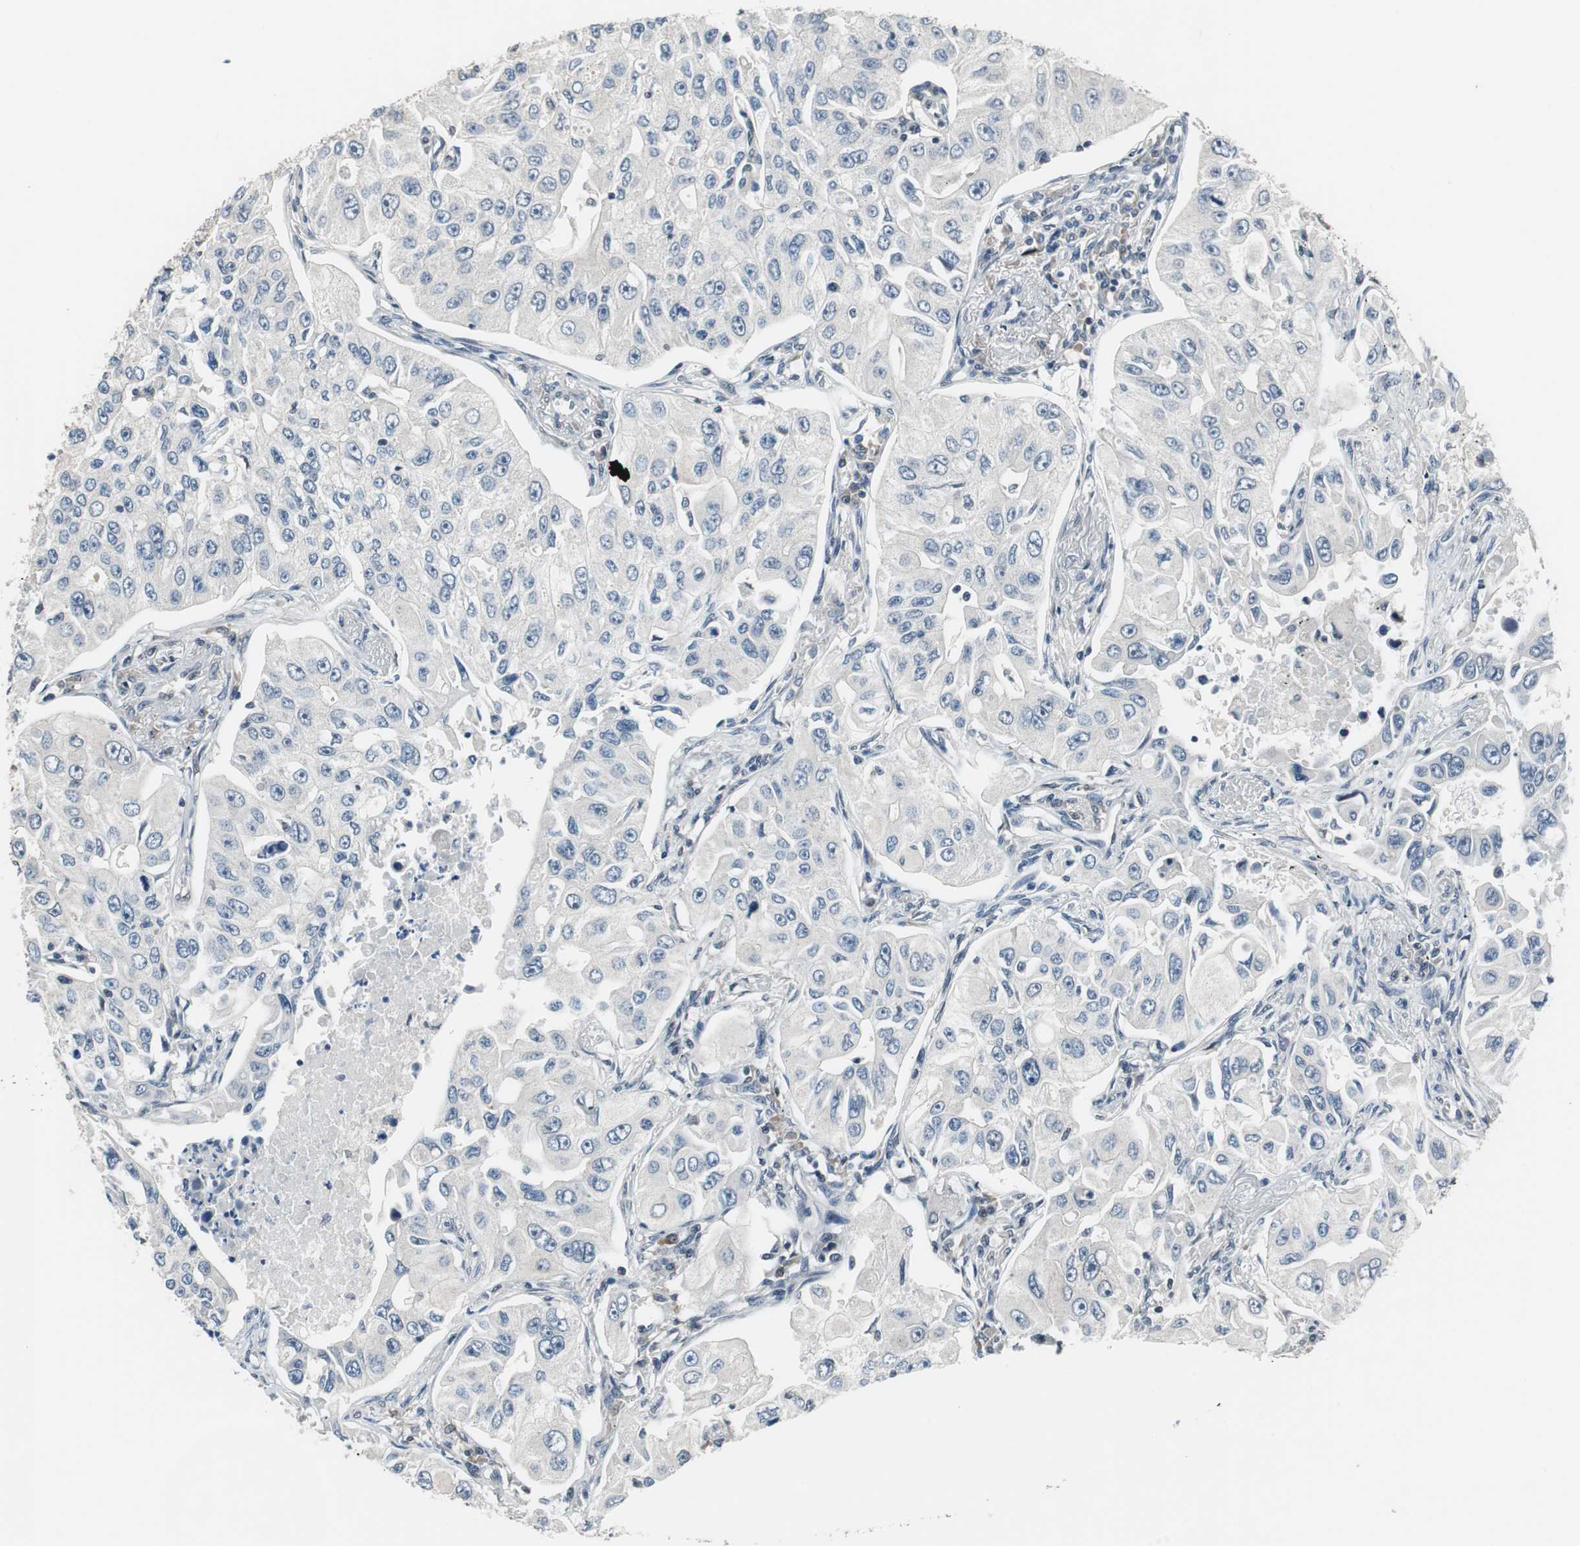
{"staining": {"intensity": "negative", "quantity": "none", "location": "none"}, "tissue": "lung cancer", "cell_type": "Tumor cells", "image_type": "cancer", "snomed": [{"axis": "morphology", "description": "Adenocarcinoma, NOS"}, {"axis": "topography", "description": "Lung"}], "caption": "The IHC image has no significant staining in tumor cells of lung cancer (adenocarcinoma) tissue.", "gene": "MAFB", "patient": {"sex": "male", "age": 84}}